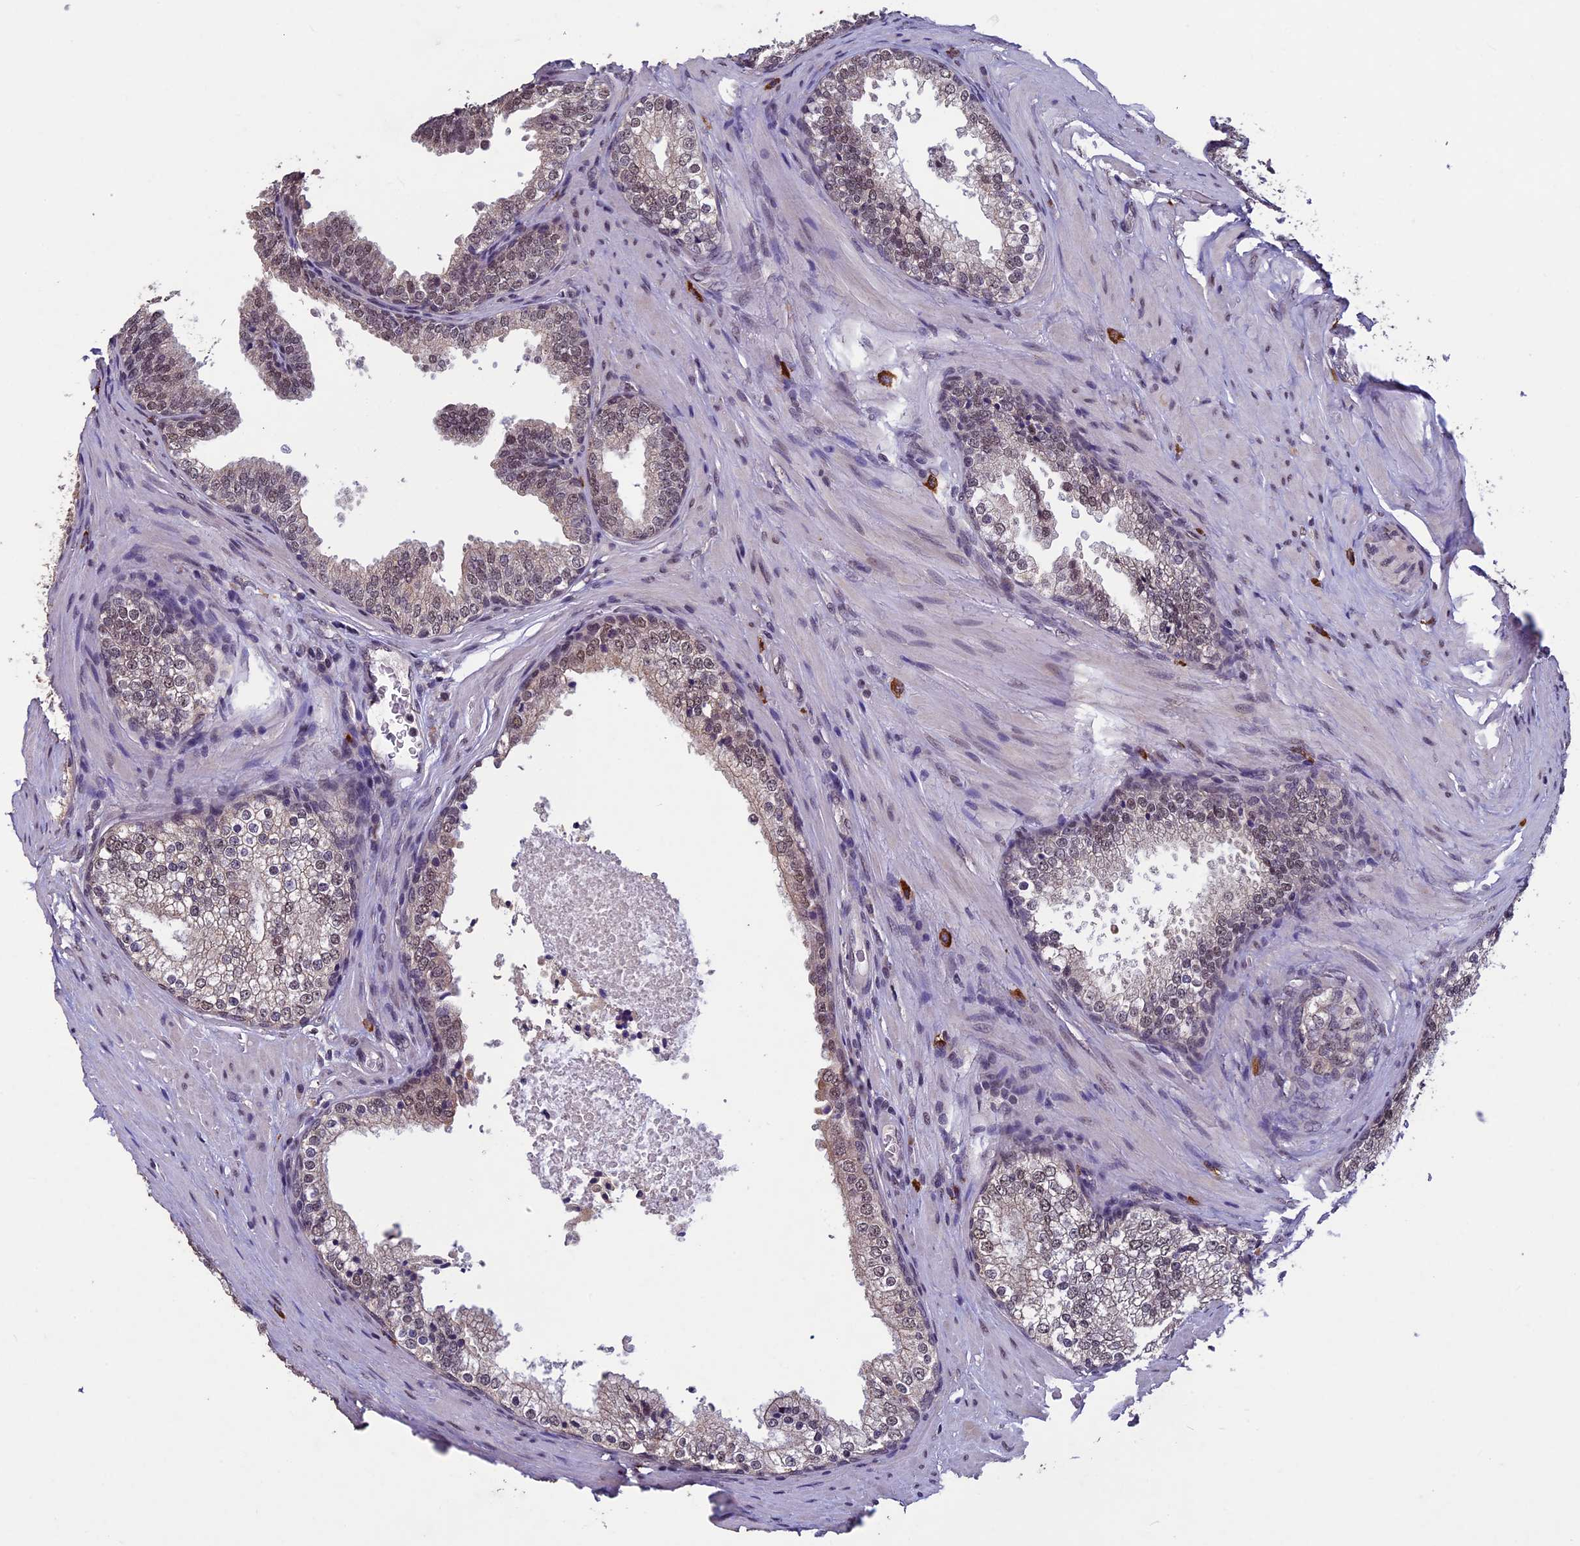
{"staining": {"intensity": "weak", "quantity": "25%-75%", "location": "cytoplasmic/membranous,nuclear"}, "tissue": "prostate", "cell_type": "Glandular cells", "image_type": "normal", "snomed": [{"axis": "morphology", "description": "Normal tissue, NOS"}, {"axis": "topography", "description": "Prostate"}], "caption": "Prostate was stained to show a protein in brown. There is low levels of weak cytoplasmic/membranous,nuclear expression in approximately 25%-75% of glandular cells. The protein of interest is stained brown, and the nuclei are stained in blue (DAB (3,3'-diaminobenzidine) IHC with brightfield microscopy, high magnification).", "gene": "RNF40", "patient": {"sex": "male", "age": 60}}